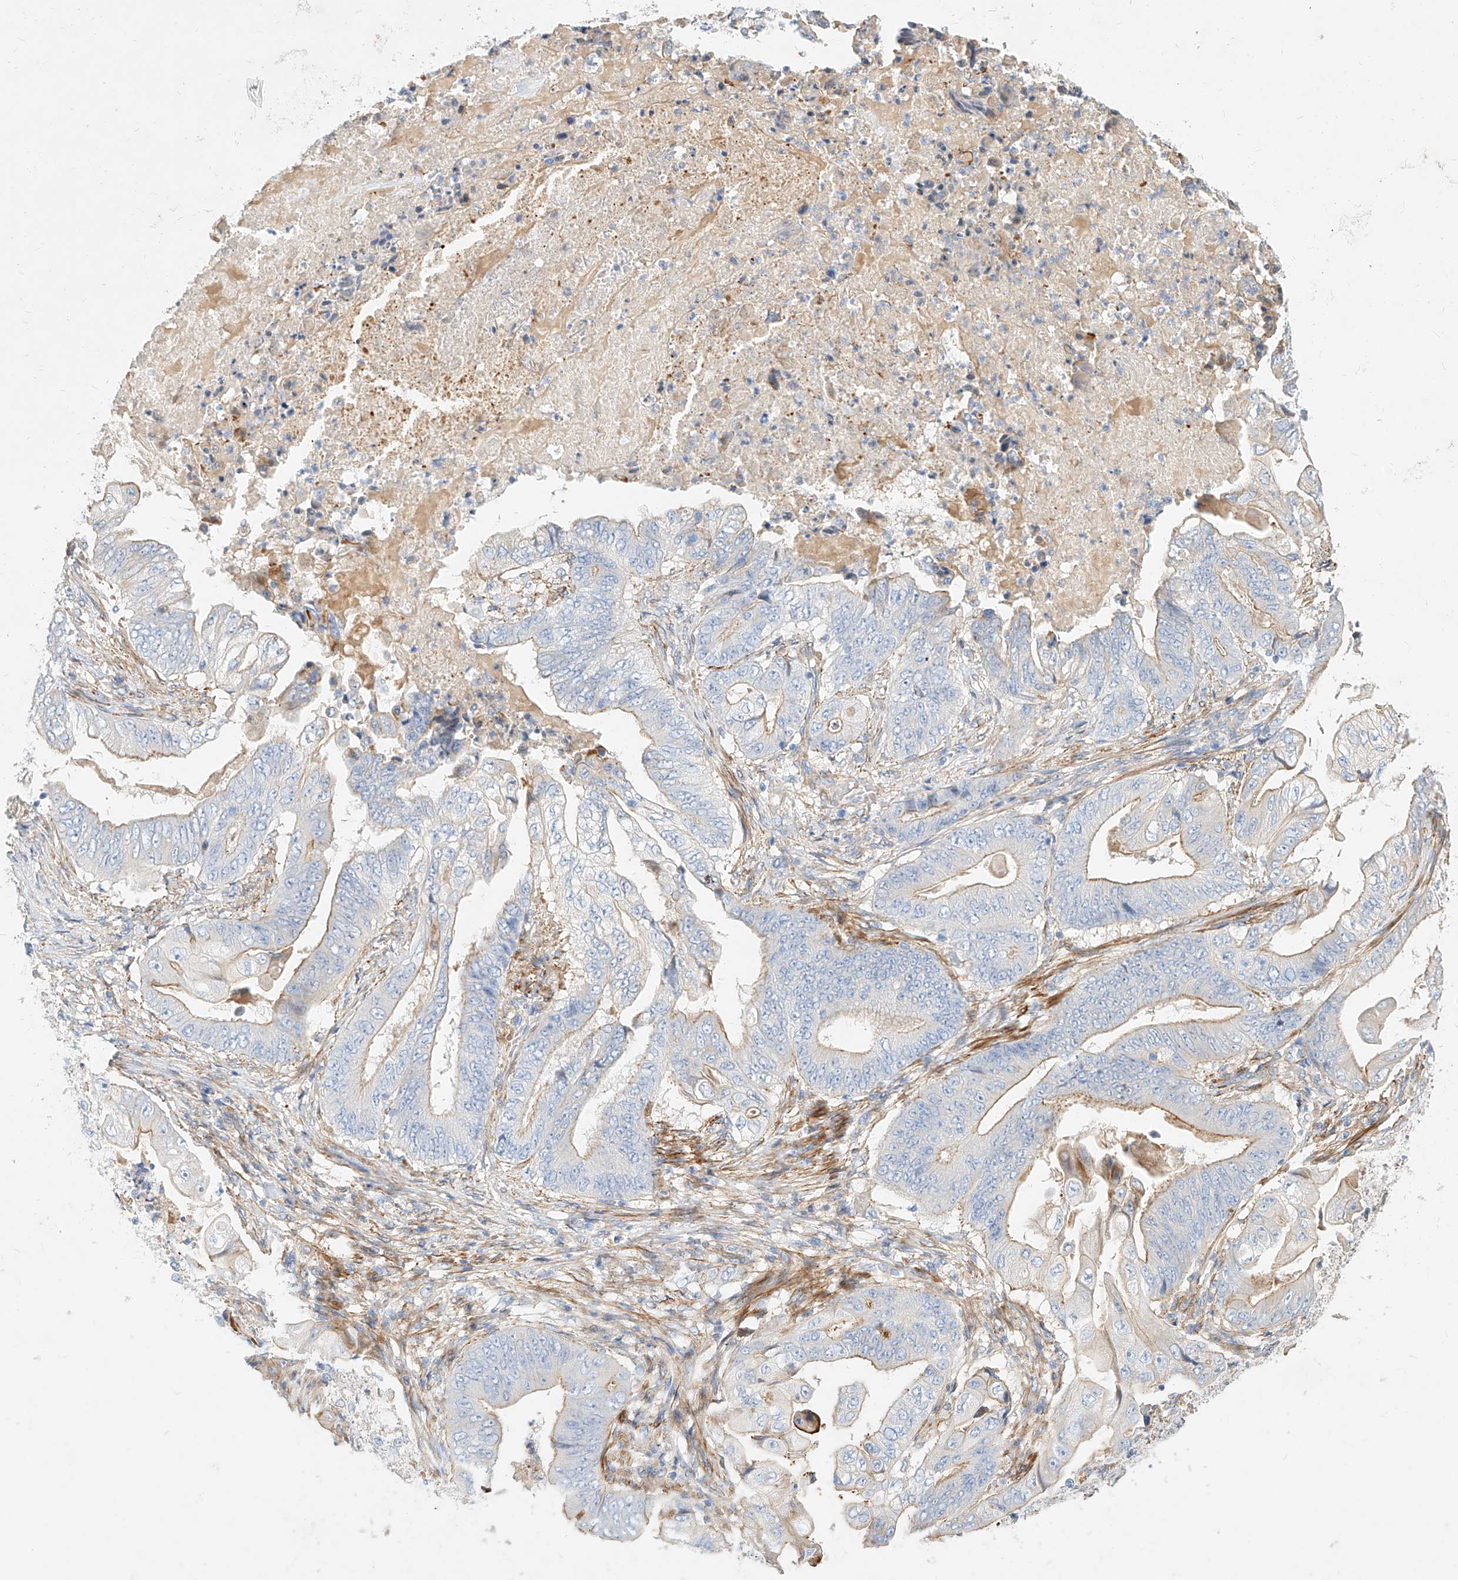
{"staining": {"intensity": "weak", "quantity": "<25%", "location": "cytoplasmic/membranous"}, "tissue": "stomach cancer", "cell_type": "Tumor cells", "image_type": "cancer", "snomed": [{"axis": "morphology", "description": "Adenocarcinoma, NOS"}, {"axis": "topography", "description": "Stomach"}], "caption": "The micrograph demonstrates no significant positivity in tumor cells of stomach cancer. Nuclei are stained in blue.", "gene": "KCNH5", "patient": {"sex": "female", "age": 73}}